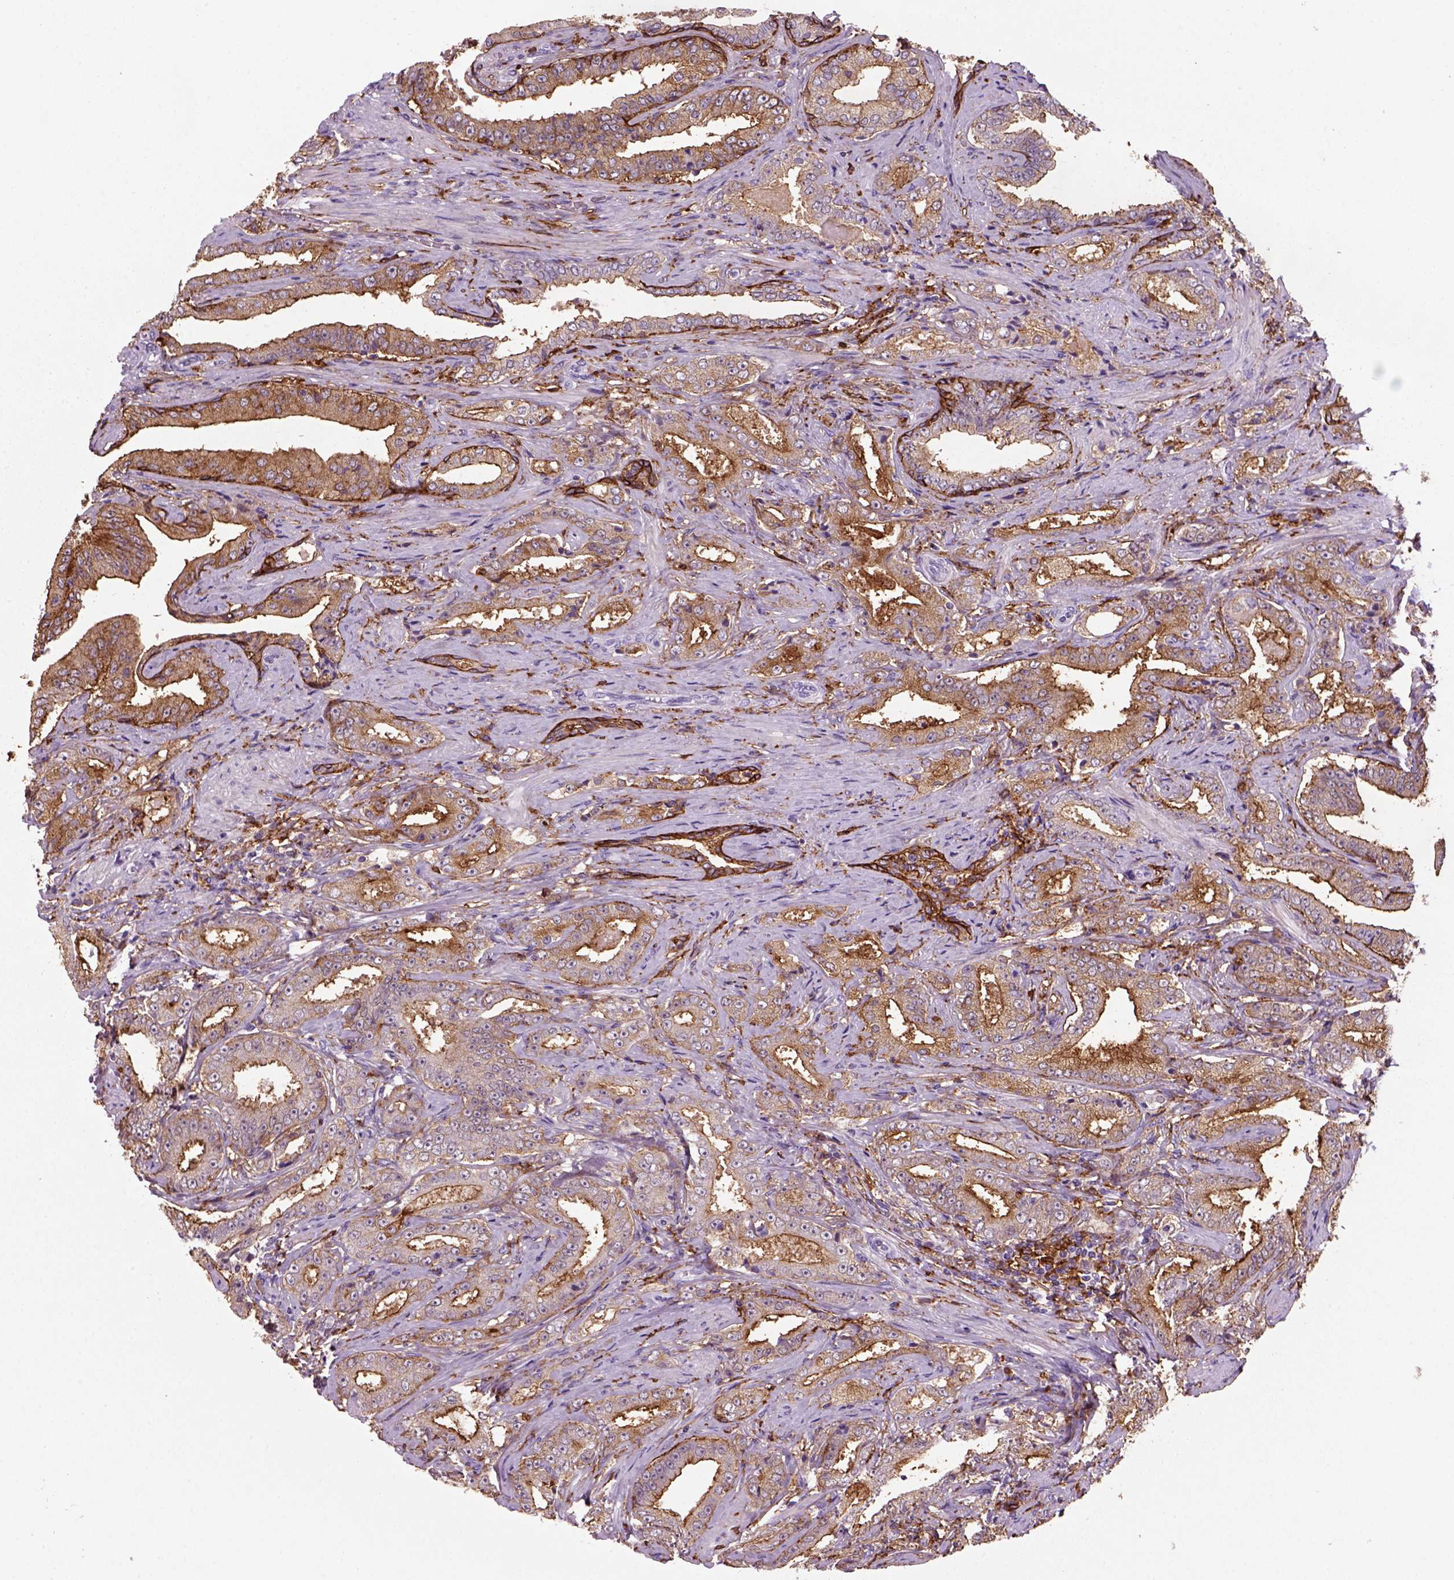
{"staining": {"intensity": "moderate", "quantity": "25%-75%", "location": "cytoplasmic/membranous"}, "tissue": "prostate cancer", "cell_type": "Tumor cells", "image_type": "cancer", "snomed": [{"axis": "morphology", "description": "Adenocarcinoma, Low grade"}, {"axis": "topography", "description": "Prostate and seminal vesicle, NOS"}], "caption": "A histopathology image showing moderate cytoplasmic/membranous expression in about 25%-75% of tumor cells in adenocarcinoma (low-grade) (prostate), as visualized by brown immunohistochemical staining.", "gene": "MARCKS", "patient": {"sex": "male", "age": 61}}